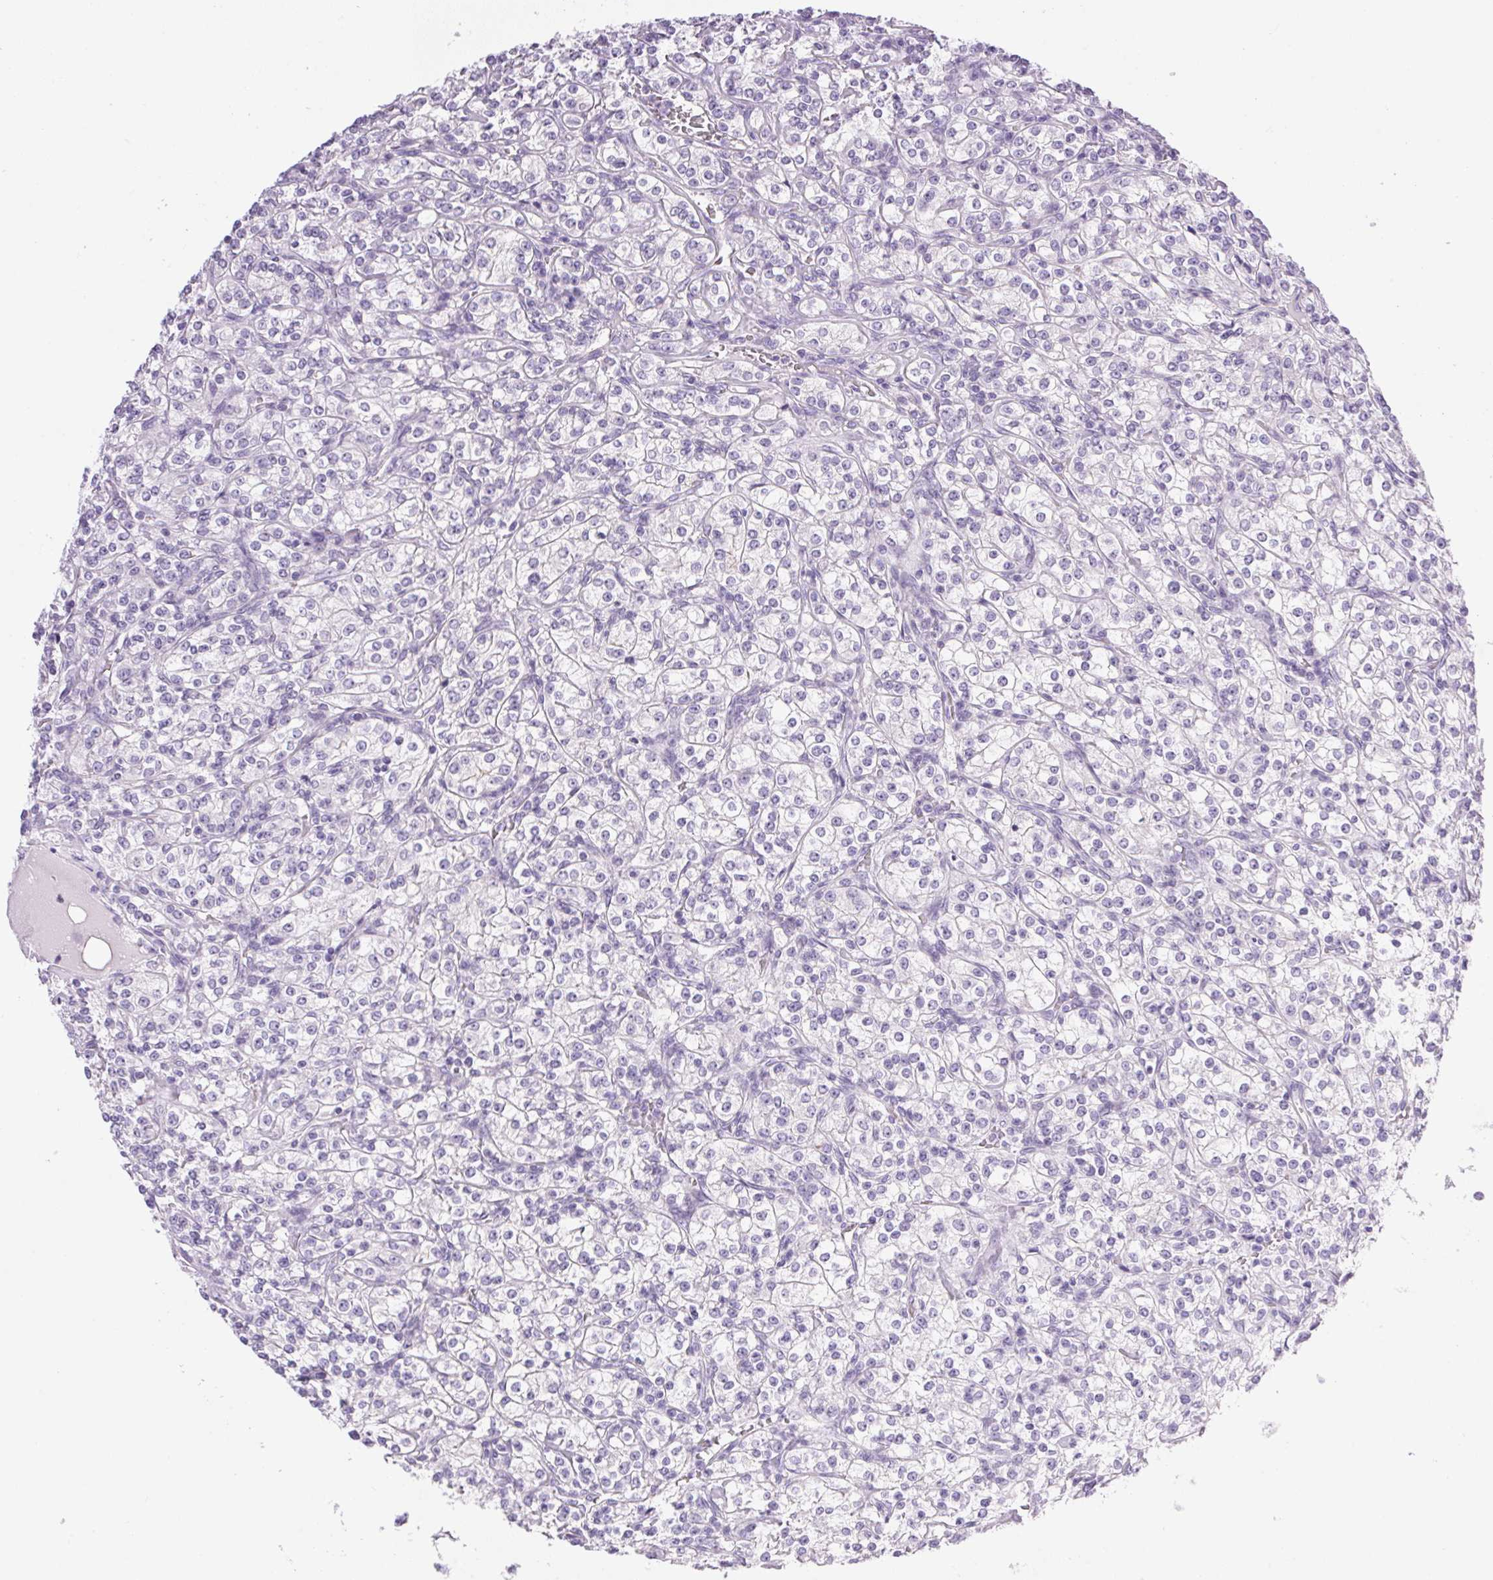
{"staining": {"intensity": "negative", "quantity": "none", "location": "none"}, "tissue": "renal cancer", "cell_type": "Tumor cells", "image_type": "cancer", "snomed": [{"axis": "morphology", "description": "Adenocarcinoma, NOS"}, {"axis": "topography", "description": "Kidney"}], "caption": "High power microscopy image of an IHC micrograph of renal adenocarcinoma, revealing no significant expression in tumor cells.", "gene": "ATP6V0A4", "patient": {"sex": "male", "age": 77}}